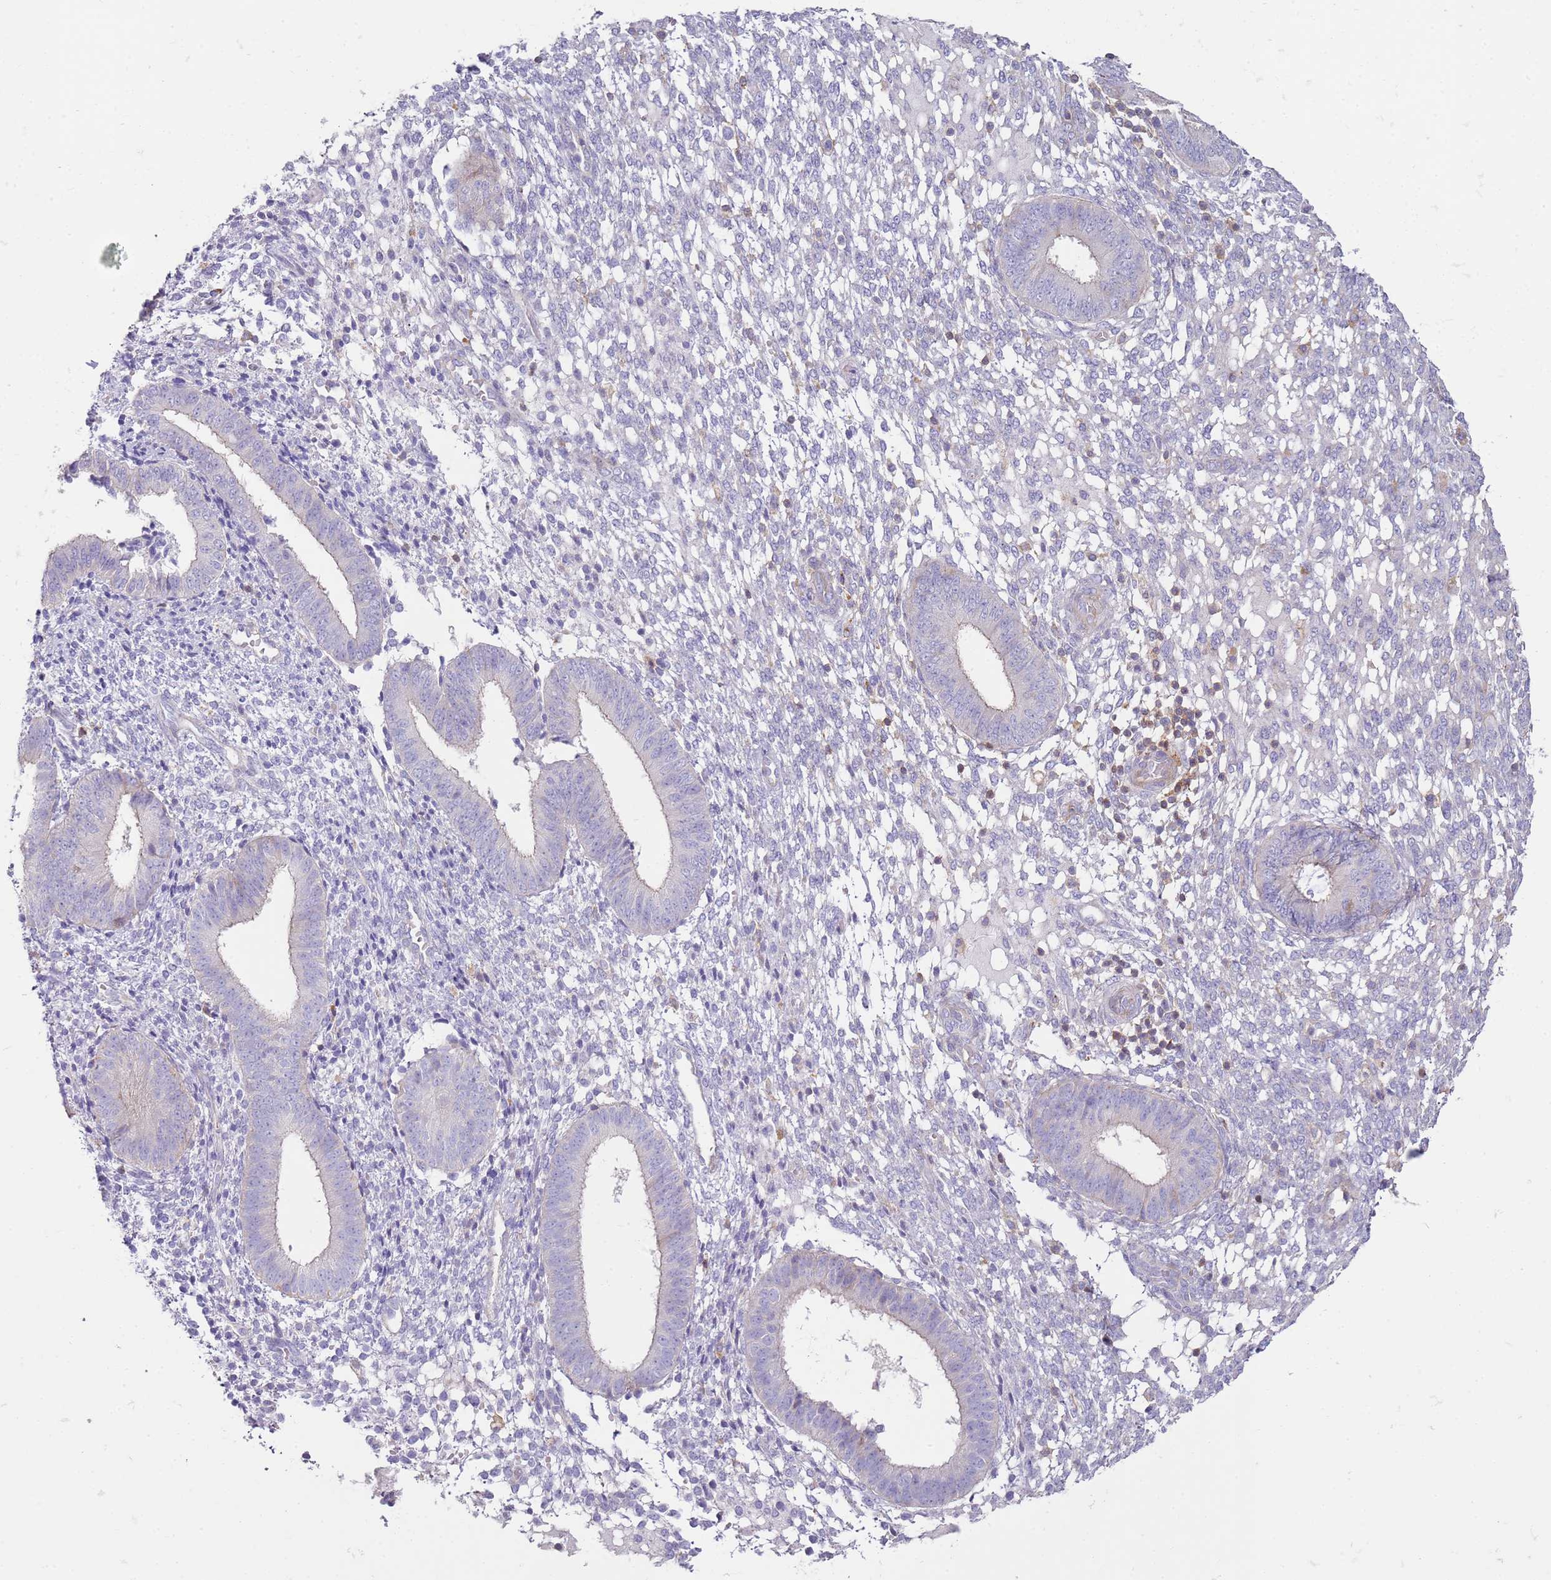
{"staining": {"intensity": "negative", "quantity": "none", "location": "none"}, "tissue": "endometrium", "cell_type": "Cells in endometrial stroma", "image_type": "normal", "snomed": [{"axis": "morphology", "description": "Normal tissue, NOS"}, {"axis": "topography", "description": "Endometrium"}], "caption": "Cells in endometrial stroma are negative for protein expression in benign human endometrium. Brightfield microscopy of immunohistochemistry stained with DAB (brown) and hematoxylin (blue), captured at high magnification.", "gene": "FPR1", "patient": {"sex": "female", "age": 49}}